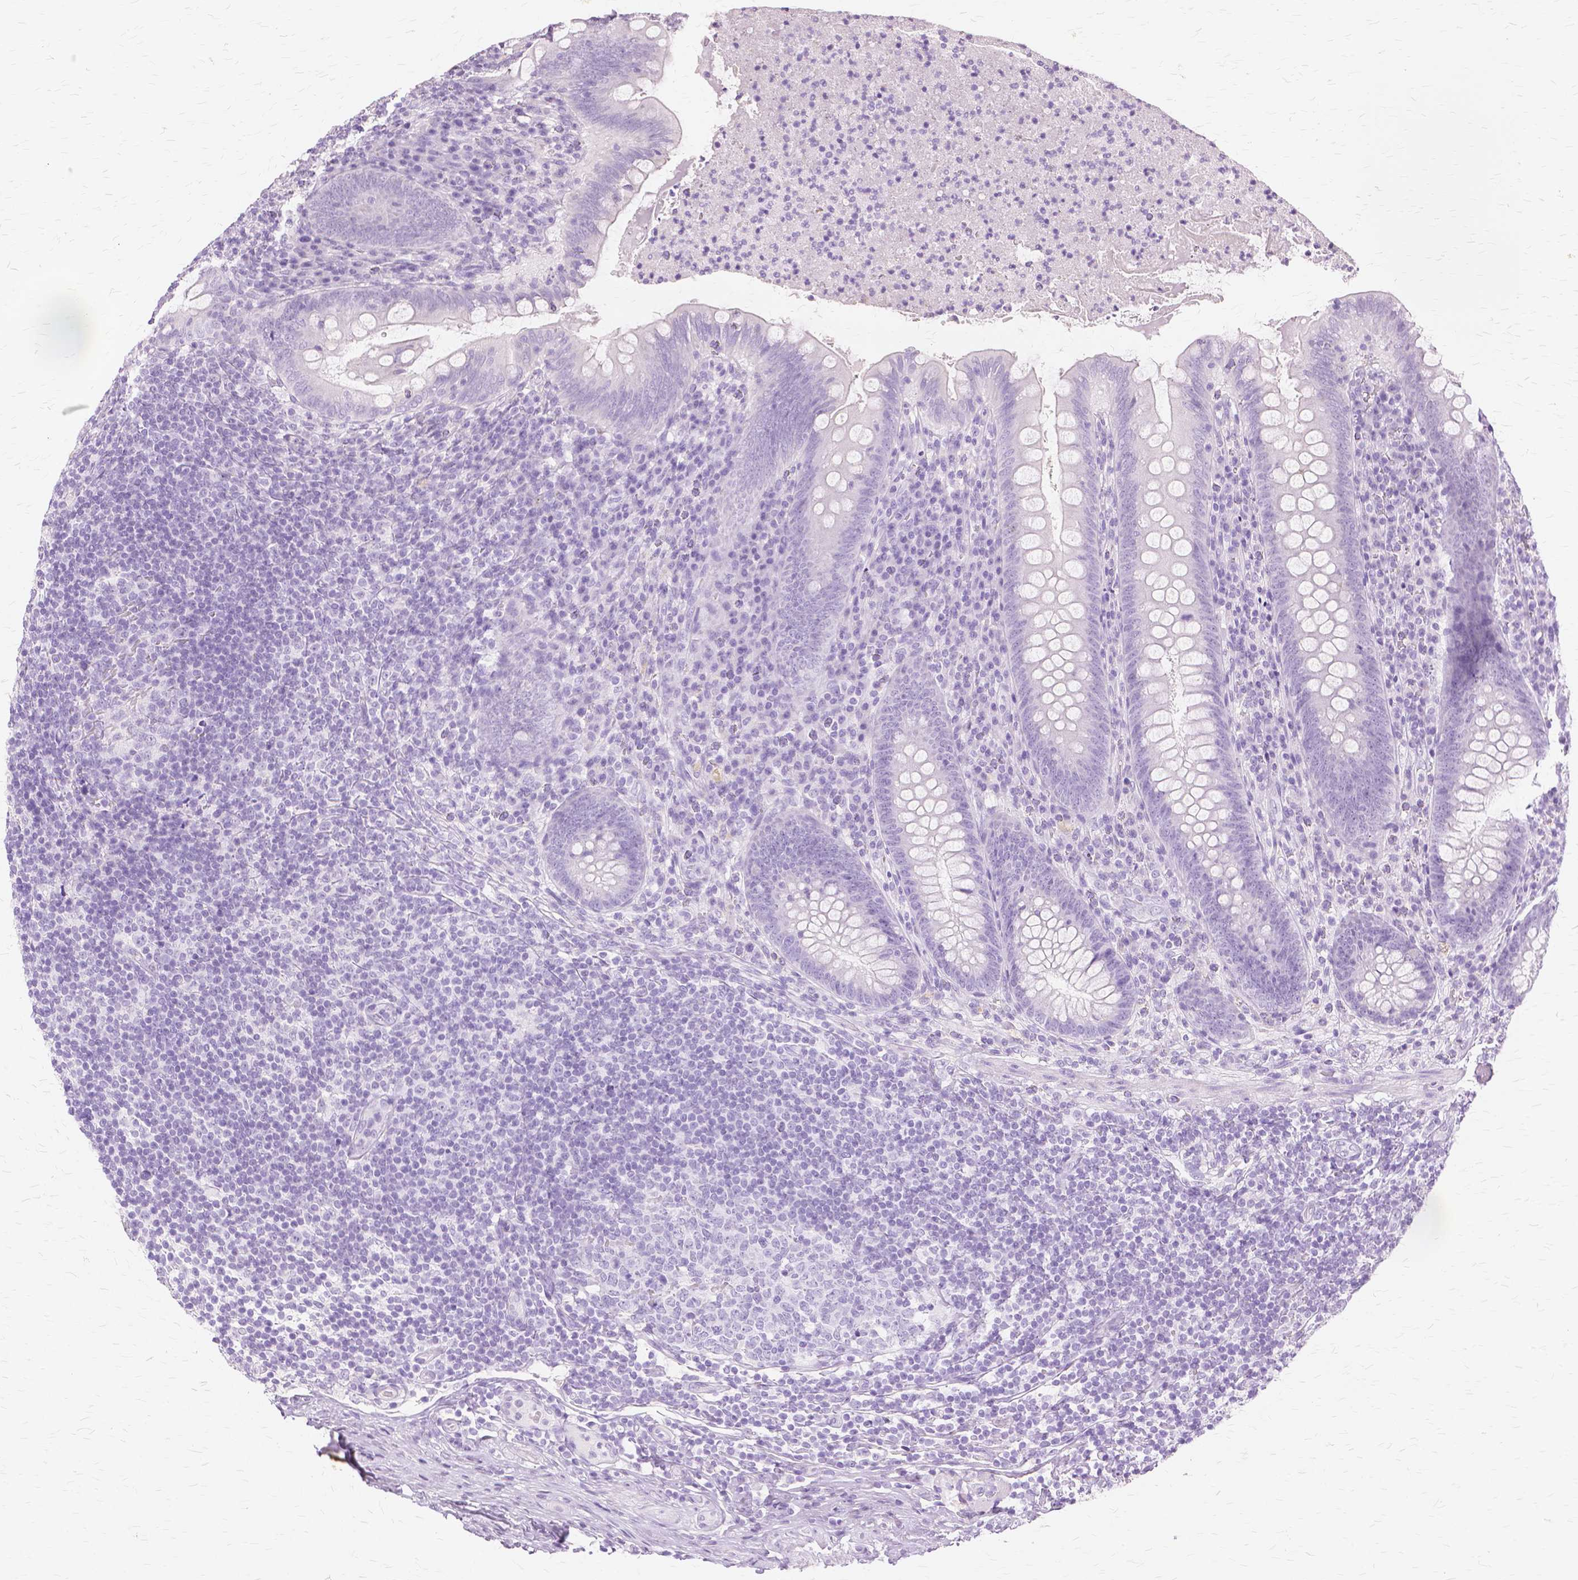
{"staining": {"intensity": "negative", "quantity": "none", "location": "none"}, "tissue": "appendix", "cell_type": "Glandular cells", "image_type": "normal", "snomed": [{"axis": "morphology", "description": "Normal tissue, NOS"}, {"axis": "topography", "description": "Appendix"}], "caption": "This is an immunohistochemistry (IHC) image of normal human appendix. There is no positivity in glandular cells.", "gene": "TGM1", "patient": {"sex": "male", "age": 47}}